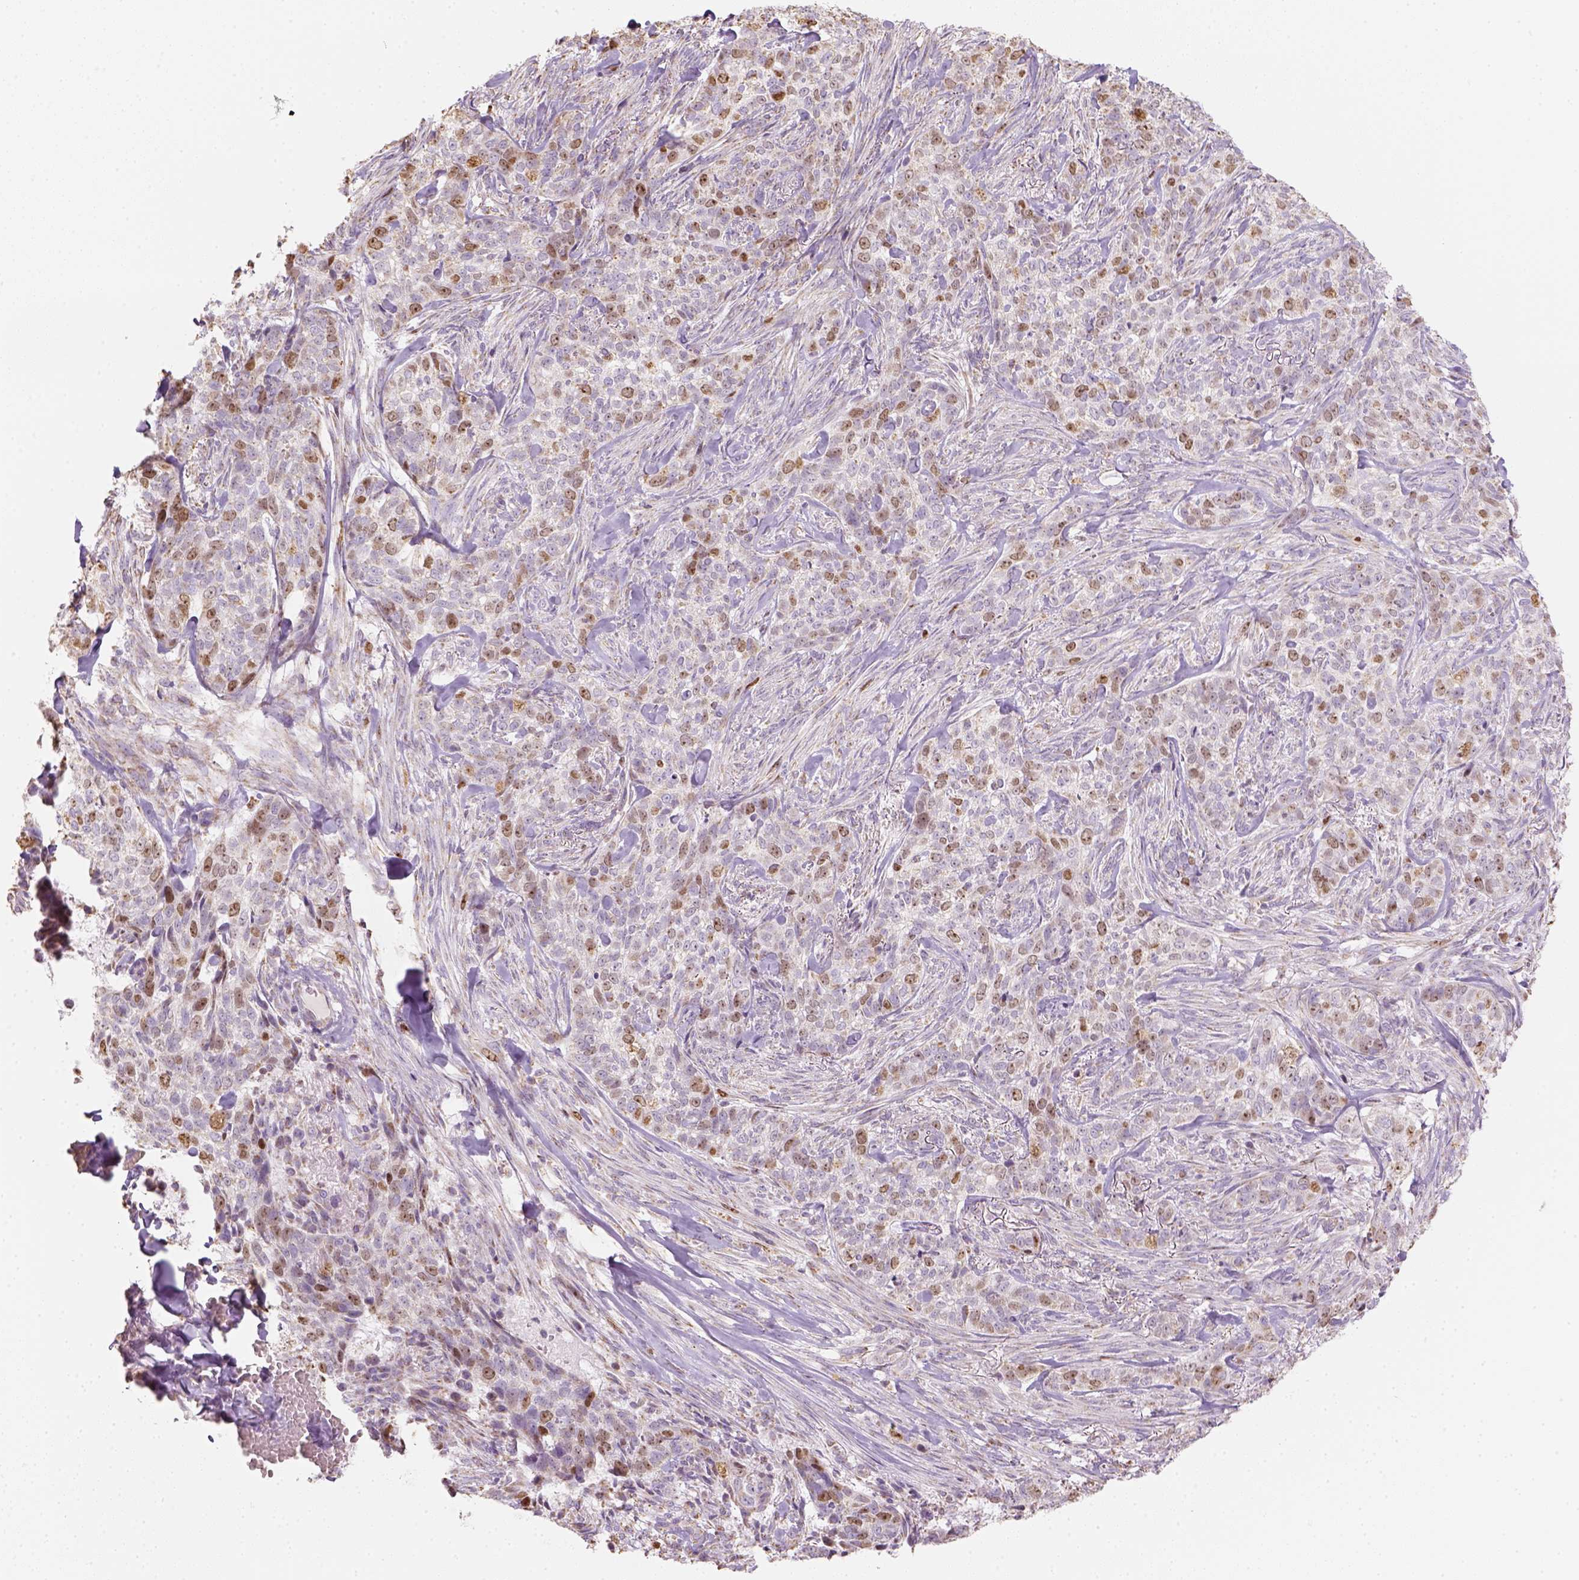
{"staining": {"intensity": "moderate", "quantity": "<25%", "location": "cytoplasmic/membranous,nuclear"}, "tissue": "skin cancer", "cell_type": "Tumor cells", "image_type": "cancer", "snomed": [{"axis": "morphology", "description": "Basal cell carcinoma"}, {"axis": "topography", "description": "Skin"}], "caption": "A histopathology image of human basal cell carcinoma (skin) stained for a protein exhibits moderate cytoplasmic/membranous and nuclear brown staining in tumor cells. (DAB IHC, brown staining for protein, blue staining for nuclei).", "gene": "LCA5", "patient": {"sex": "female", "age": 69}}